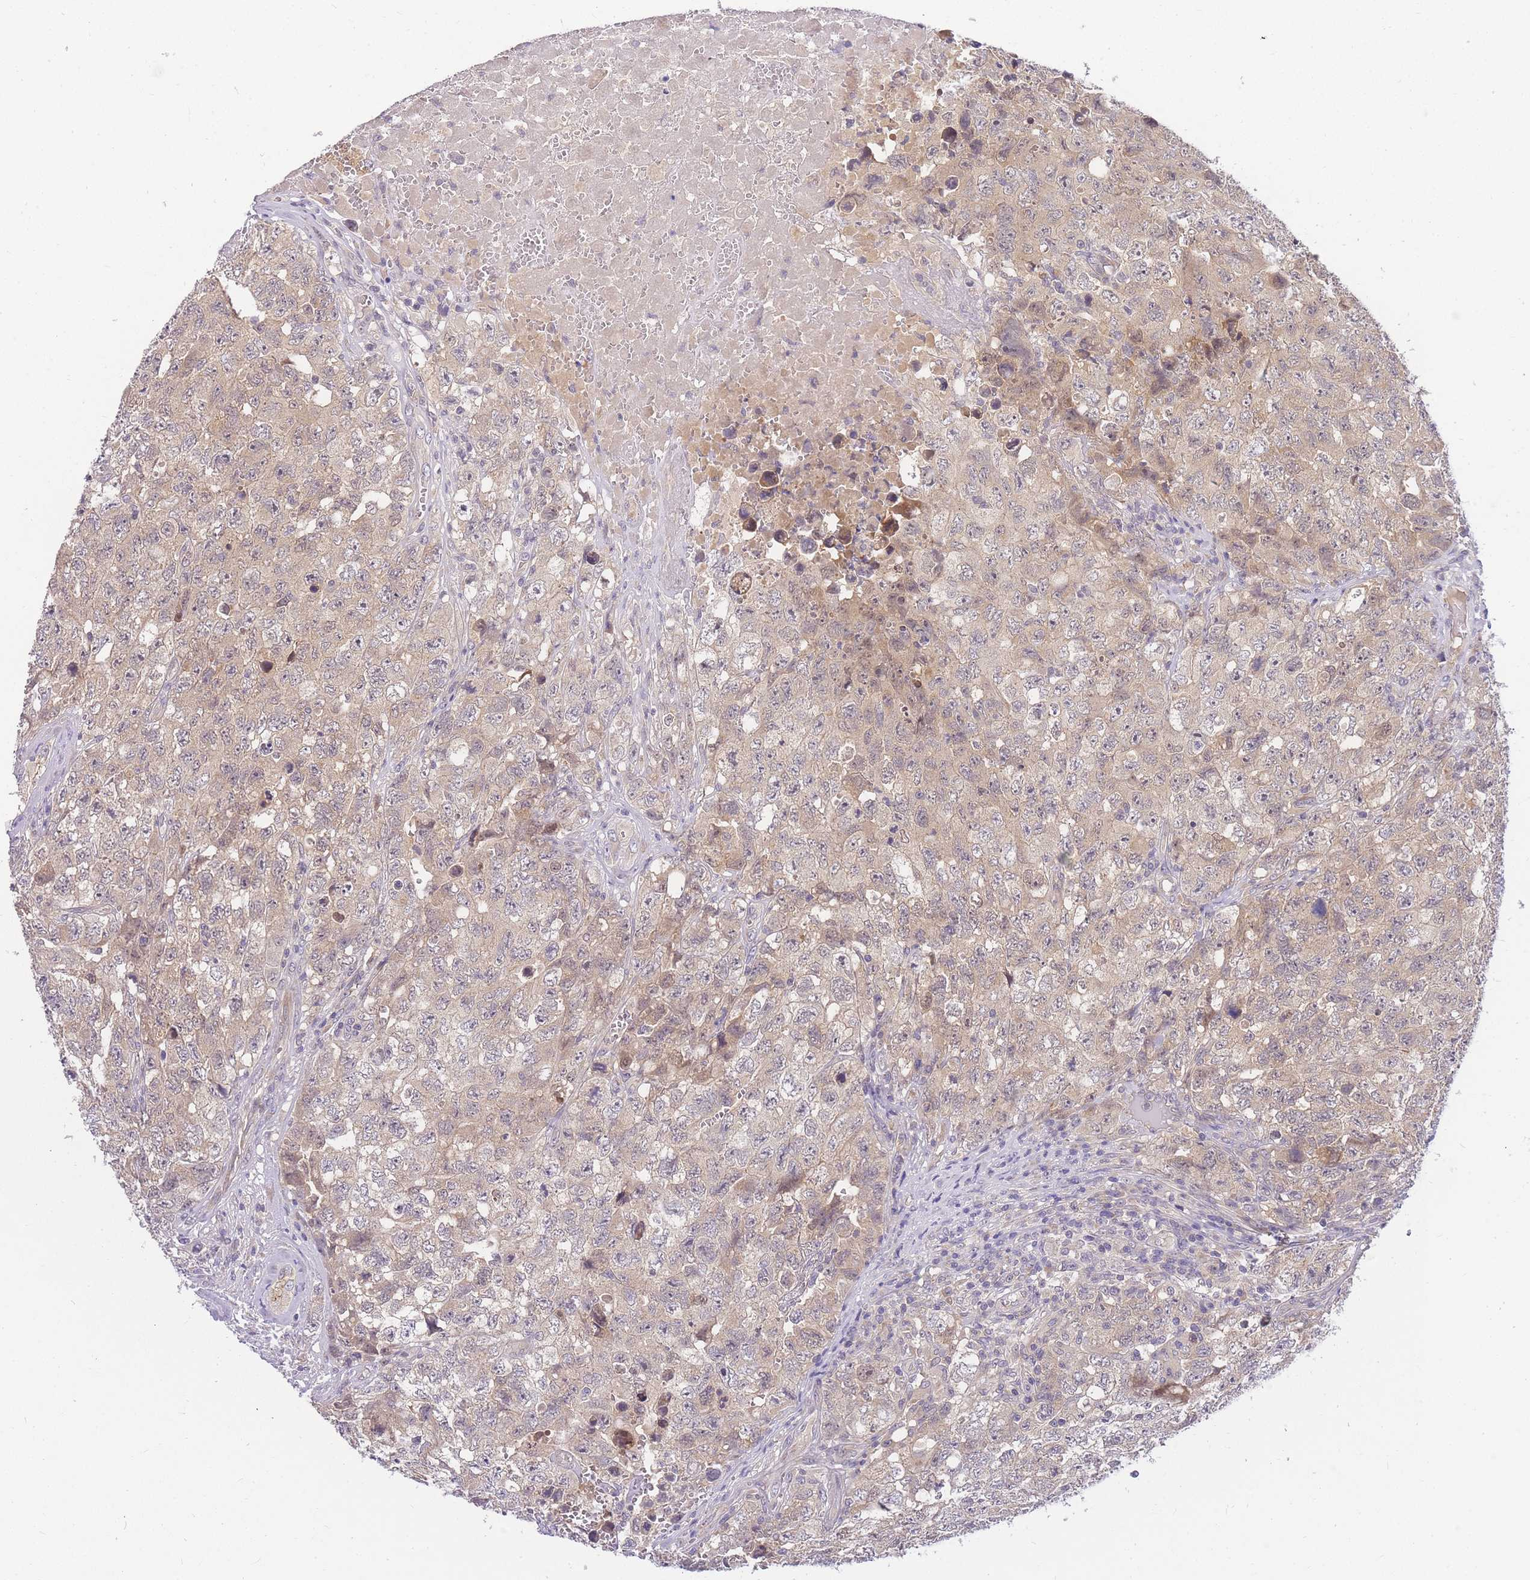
{"staining": {"intensity": "weak", "quantity": "25%-75%", "location": "cytoplasmic/membranous"}, "tissue": "testis cancer", "cell_type": "Tumor cells", "image_type": "cancer", "snomed": [{"axis": "morphology", "description": "Carcinoma, Embryonal, NOS"}, {"axis": "topography", "description": "Testis"}], "caption": "Testis cancer stained for a protein (brown) reveals weak cytoplasmic/membranous positive staining in approximately 25%-75% of tumor cells.", "gene": "ZNF577", "patient": {"sex": "male", "age": 31}}